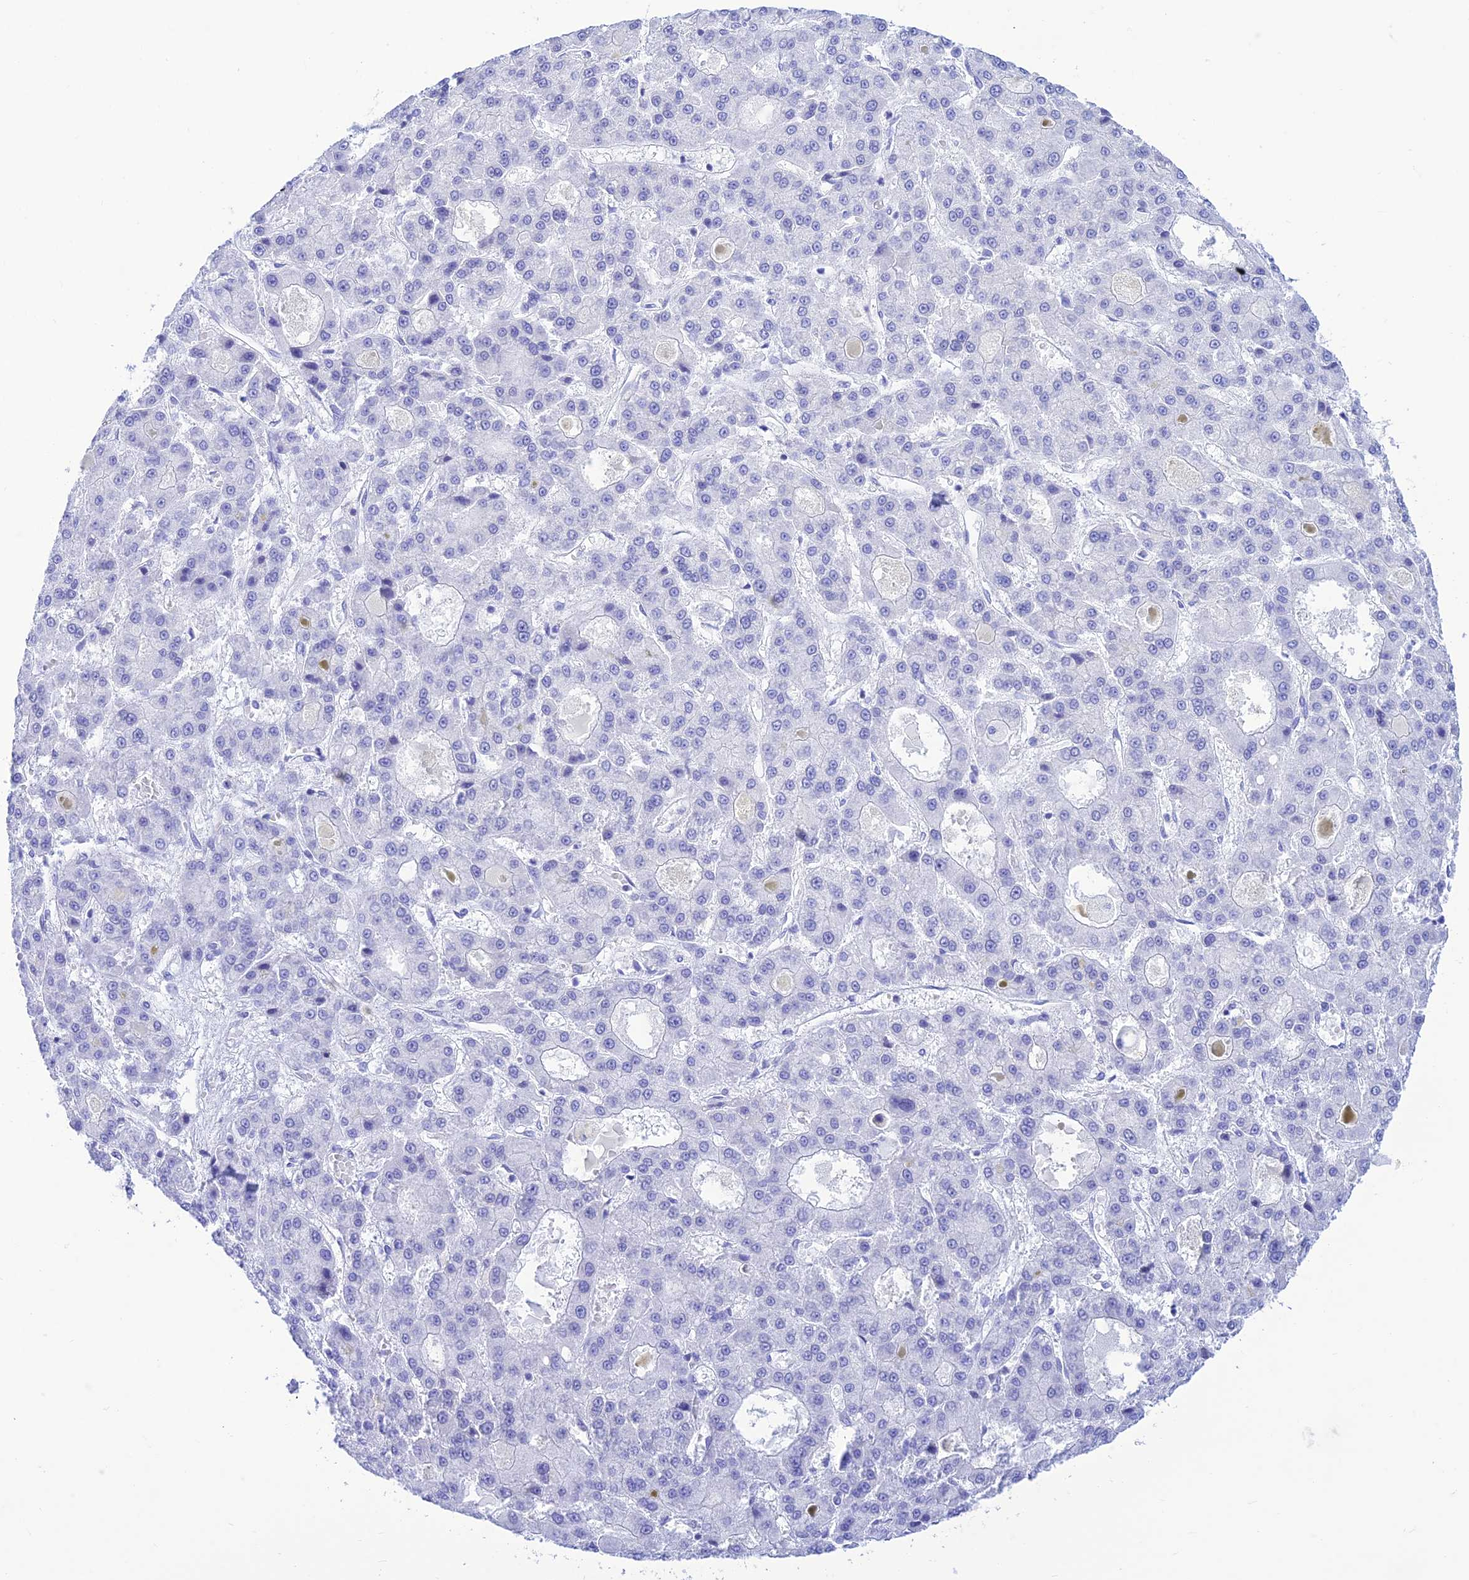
{"staining": {"intensity": "negative", "quantity": "none", "location": "none"}, "tissue": "liver cancer", "cell_type": "Tumor cells", "image_type": "cancer", "snomed": [{"axis": "morphology", "description": "Carcinoma, Hepatocellular, NOS"}, {"axis": "topography", "description": "Liver"}], "caption": "High magnification brightfield microscopy of liver cancer (hepatocellular carcinoma) stained with DAB (brown) and counterstained with hematoxylin (blue): tumor cells show no significant positivity.", "gene": "PRNP", "patient": {"sex": "male", "age": 70}}